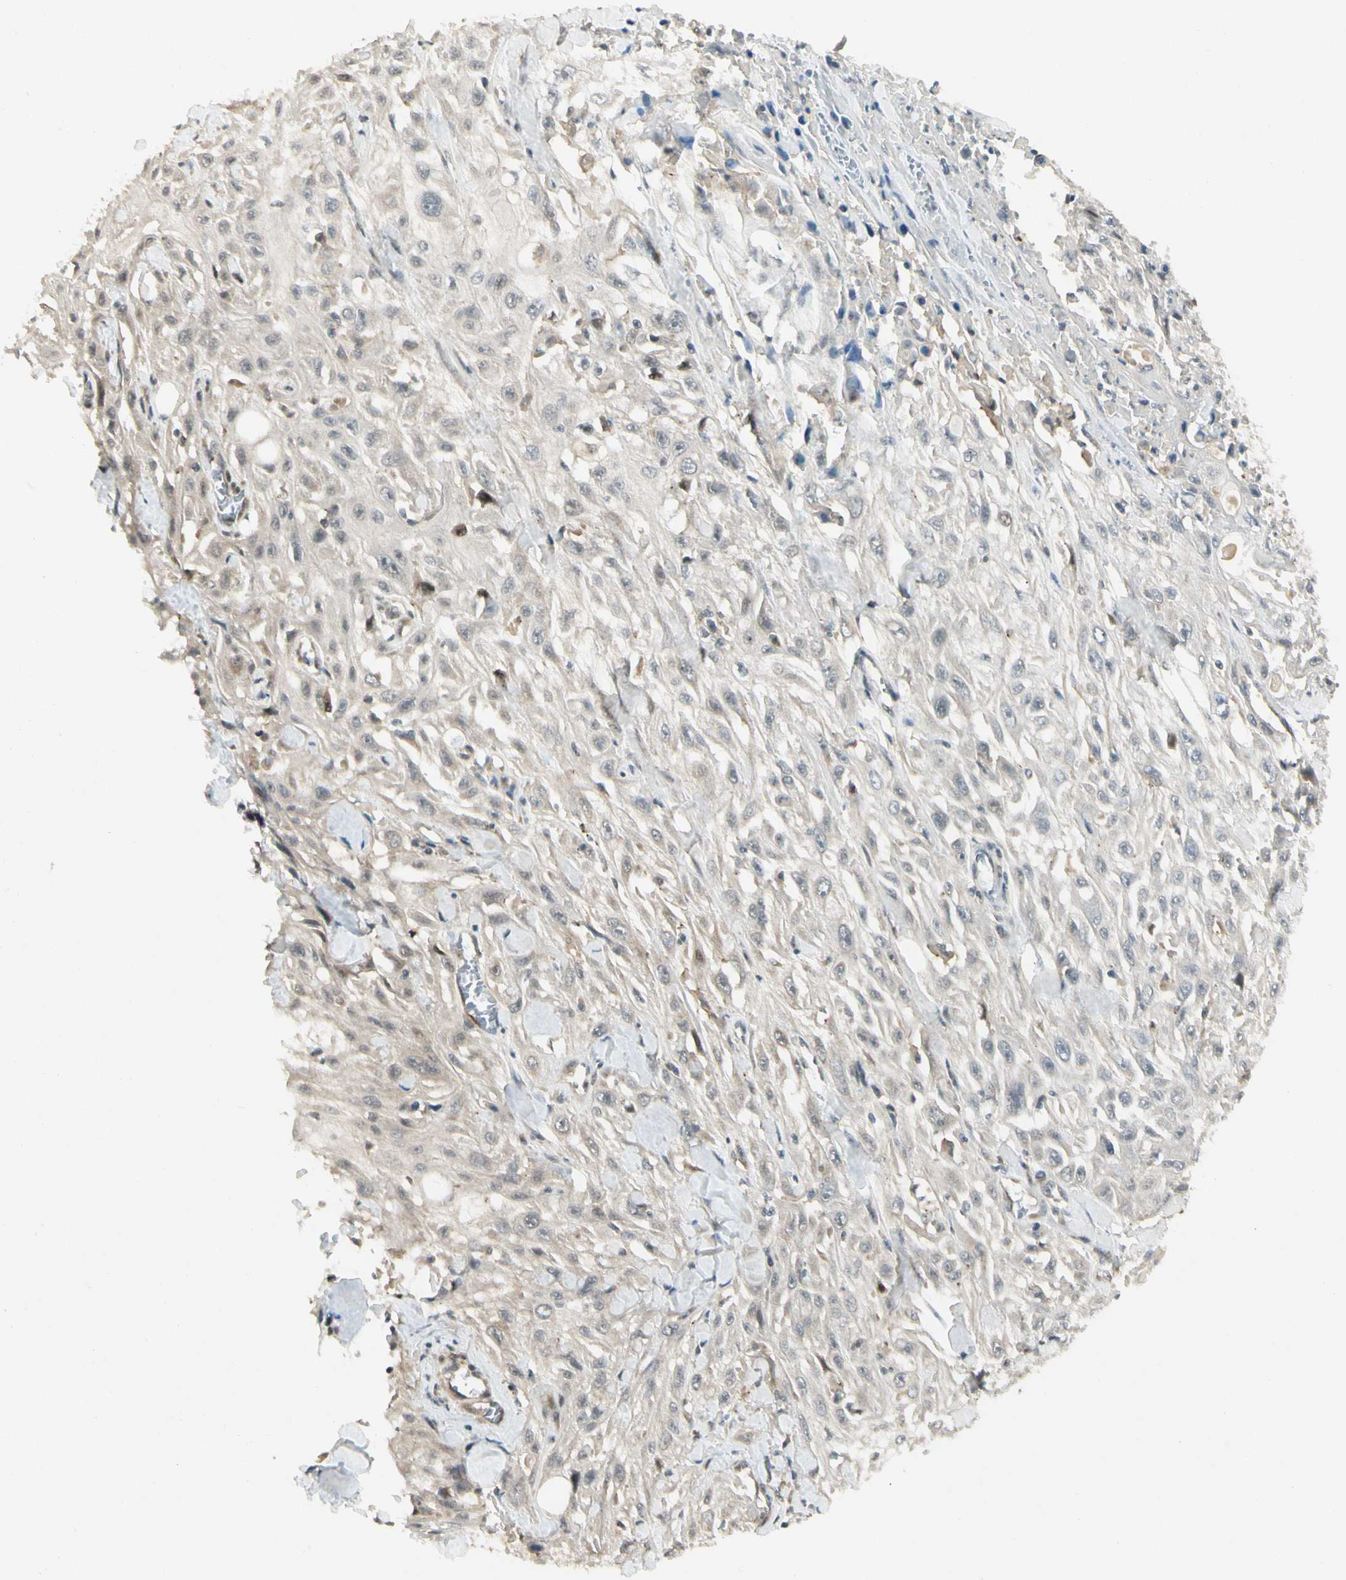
{"staining": {"intensity": "negative", "quantity": "none", "location": "none"}, "tissue": "skin cancer", "cell_type": "Tumor cells", "image_type": "cancer", "snomed": [{"axis": "morphology", "description": "Squamous cell carcinoma, NOS"}, {"axis": "morphology", "description": "Squamous cell carcinoma, metastatic, NOS"}, {"axis": "topography", "description": "Skin"}, {"axis": "topography", "description": "Lymph node"}], "caption": "IHC of skin cancer (metastatic squamous cell carcinoma) demonstrates no expression in tumor cells.", "gene": "FNDC3B", "patient": {"sex": "male", "age": 75}}